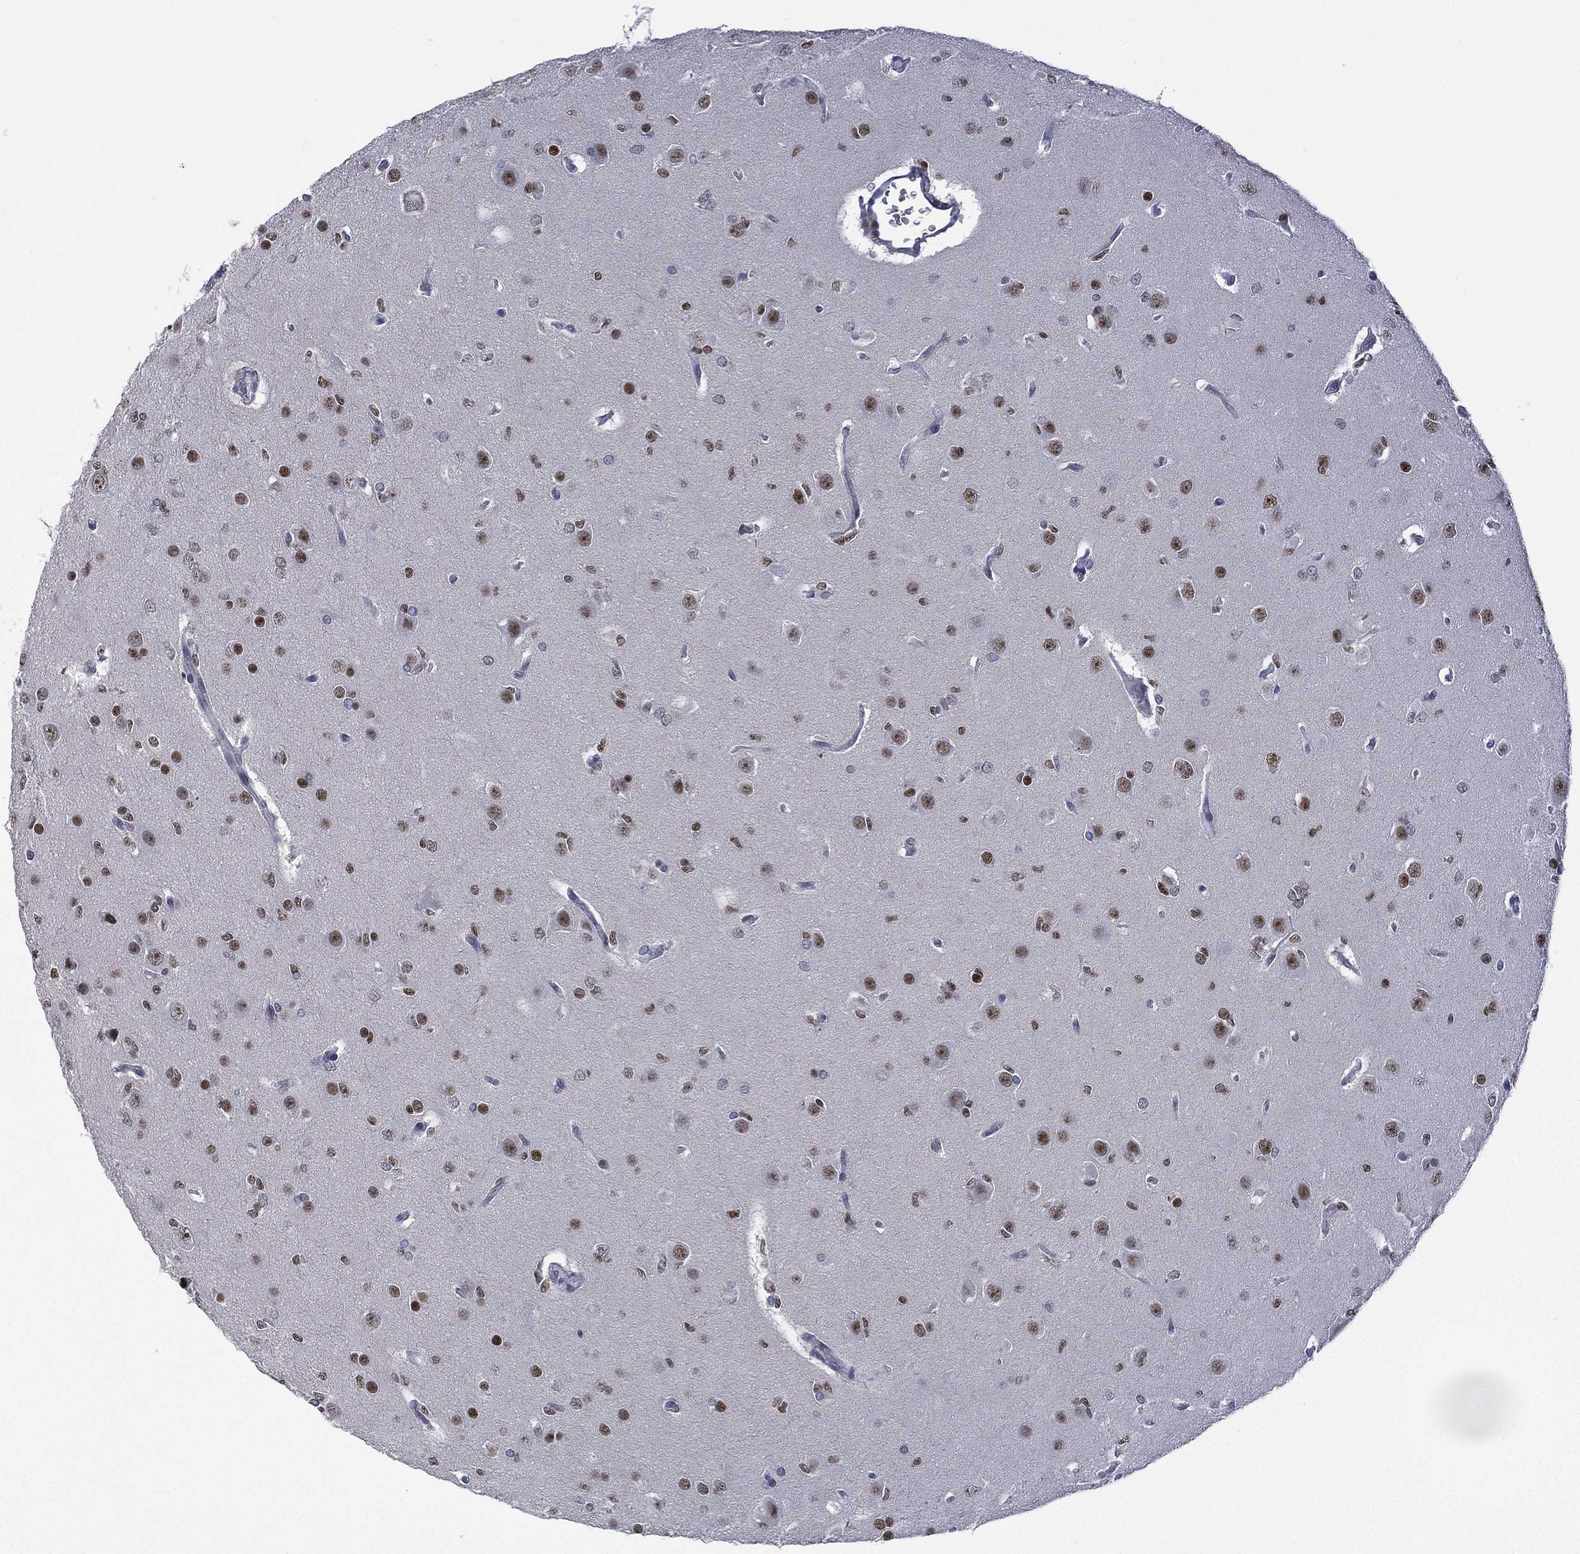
{"staining": {"intensity": "strong", "quantity": "25%-75%", "location": "nuclear"}, "tissue": "glioma", "cell_type": "Tumor cells", "image_type": "cancer", "snomed": [{"axis": "morphology", "description": "Glioma, malignant, Low grade"}, {"axis": "topography", "description": "Brain"}], "caption": "Malignant glioma (low-grade) stained with DAB (3,3'-diaminobenzidine) IHC exhibits high levels of strong nuclear expression in about 25%-75% of tumor cells.", "gene": "ZNF711", "patient": {"sex": "male", "age": 27}}